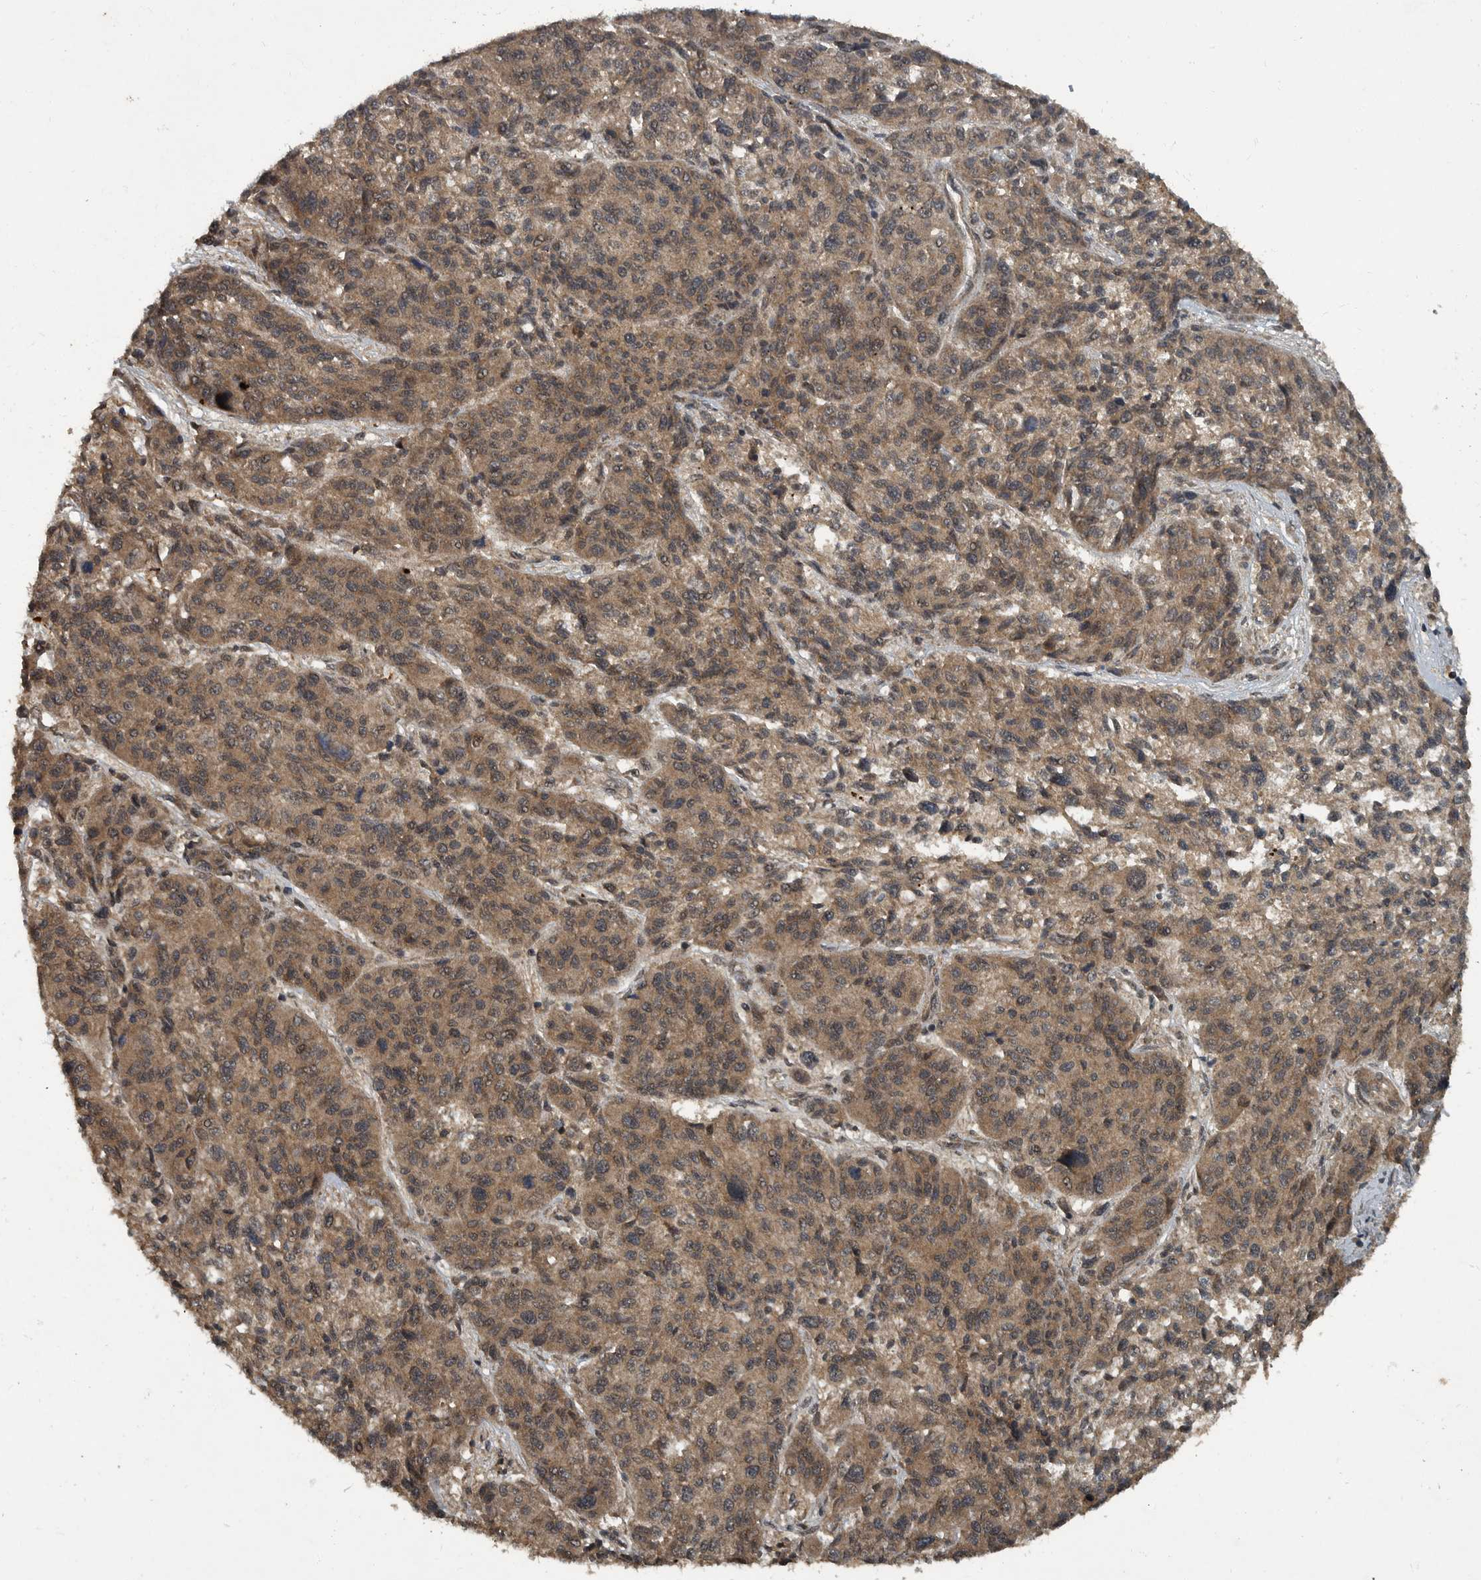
{"staining": {"intensity": "moderate", "quantity": ">75%", "location": "cytoplasmic/membranous"}, "tissue": "melanoma", "cell_type": "Tumor cells", "image_type": "cancer", "snomed": [{"axis": "morphology", "description": "Malignant melanoma, NOS"}, {"axis": "topography", "description": "Skin"}], "caption": "Immunohistochemistry (IHC) (DAB) staining of human malignant melanoma shows moderate cytoplasmic/membranous protein positivity in approximately >75% of tumor cells. The staining was performed using DAB to visualize the protein expression in brown, while the nuclei were stained in blue with hematoxylin (Magnification: 20x).", "gene": "FOXO1", "patient": {"sex": "male", "age": 53}}